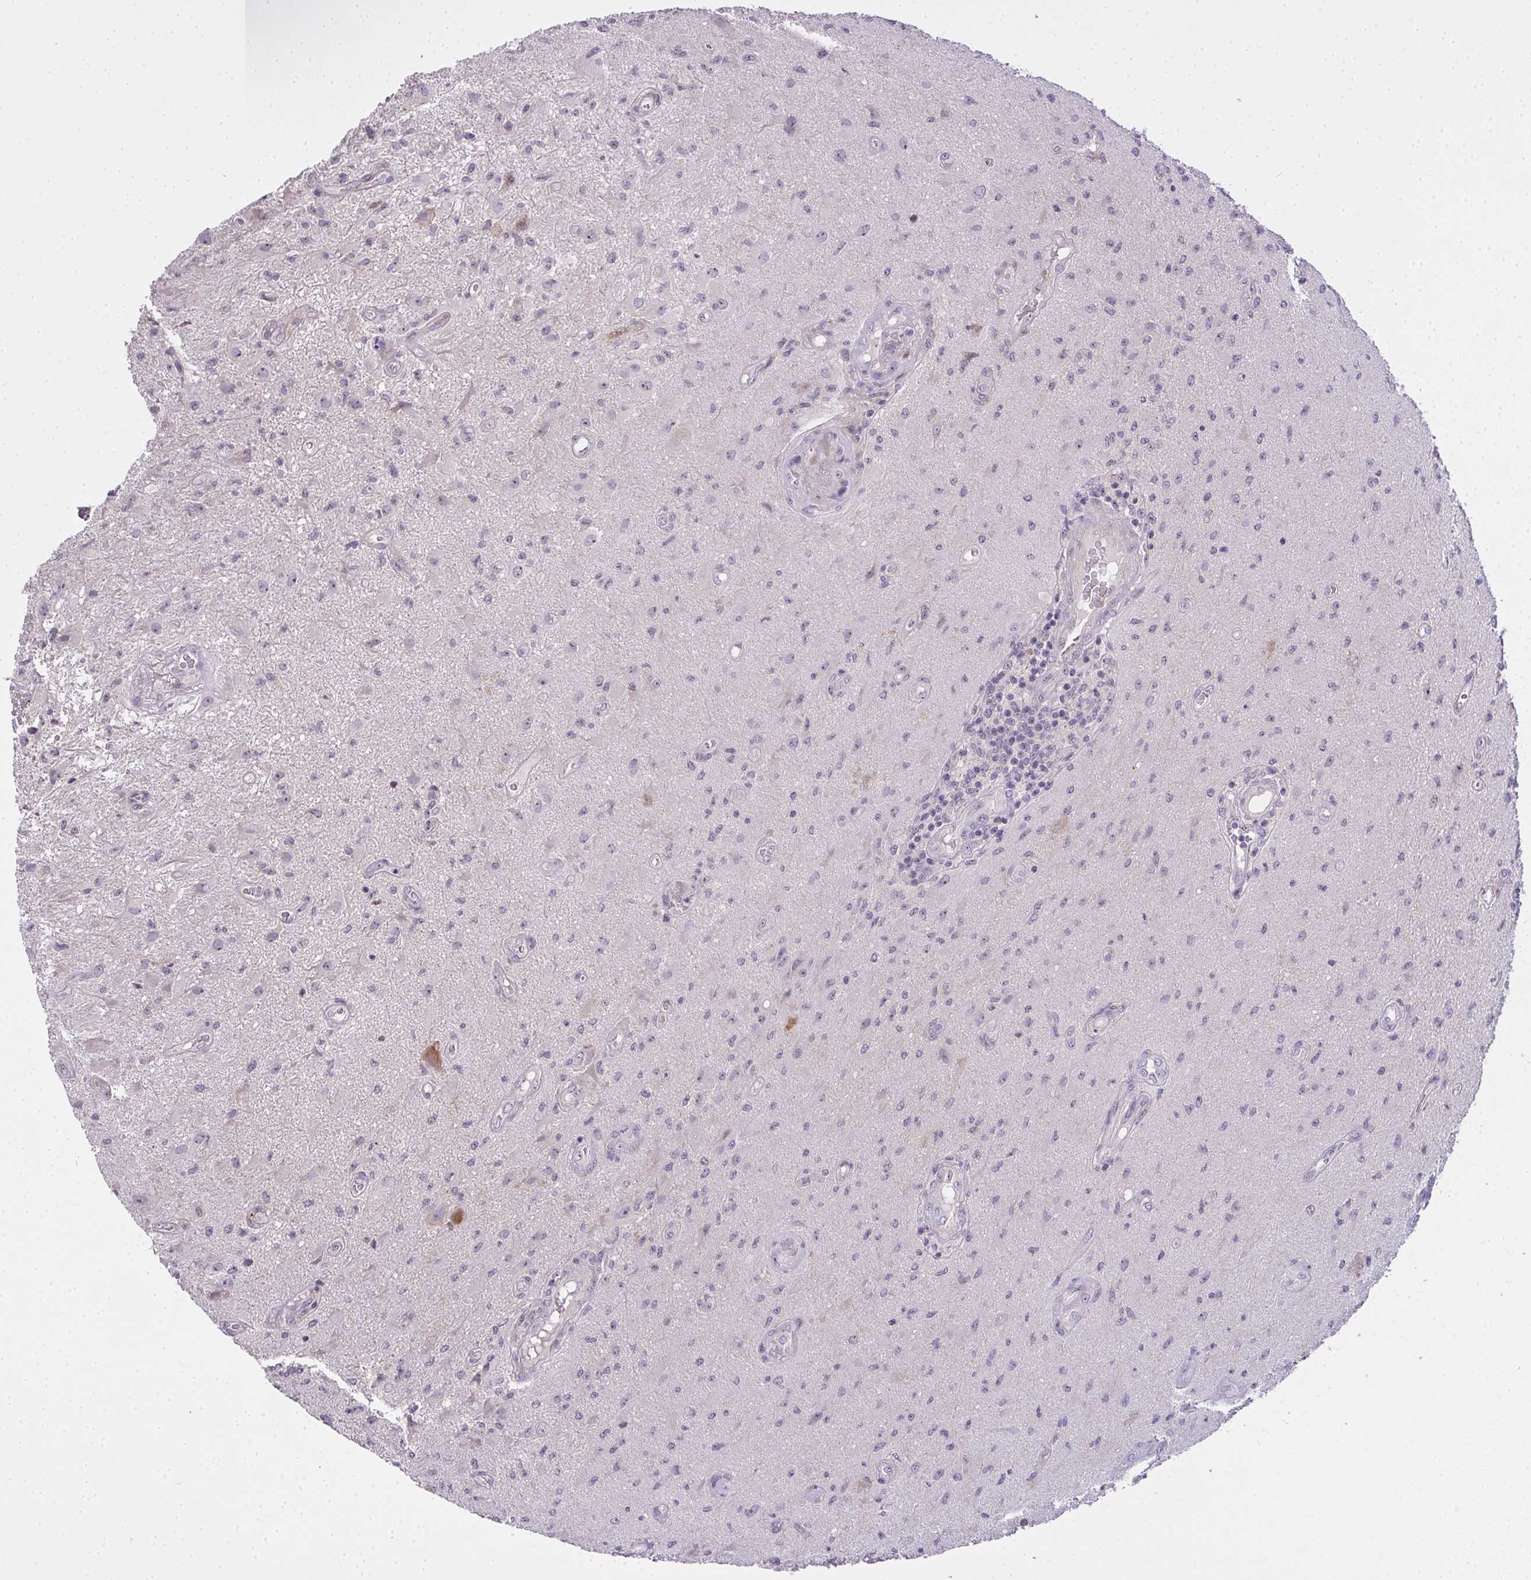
{"staining": {"intensity": "negative", "quantity": "none", "location": "none"}, "tissue": "glioma", "cell_type": "Tumor cells", "image_type": "cancer", "snomed": [{"axis": "morphology", "description": "Glioma, malignant, High grade"}, {"axis": "topography", "description": "Brain"}], "caption": "High-grade glioma (malignant) was stained to show a protein in brown. There is no significant positivity in tumor cells.", "gene": "NT5C1A", "patient": {"sex": "male", "age": 67}}